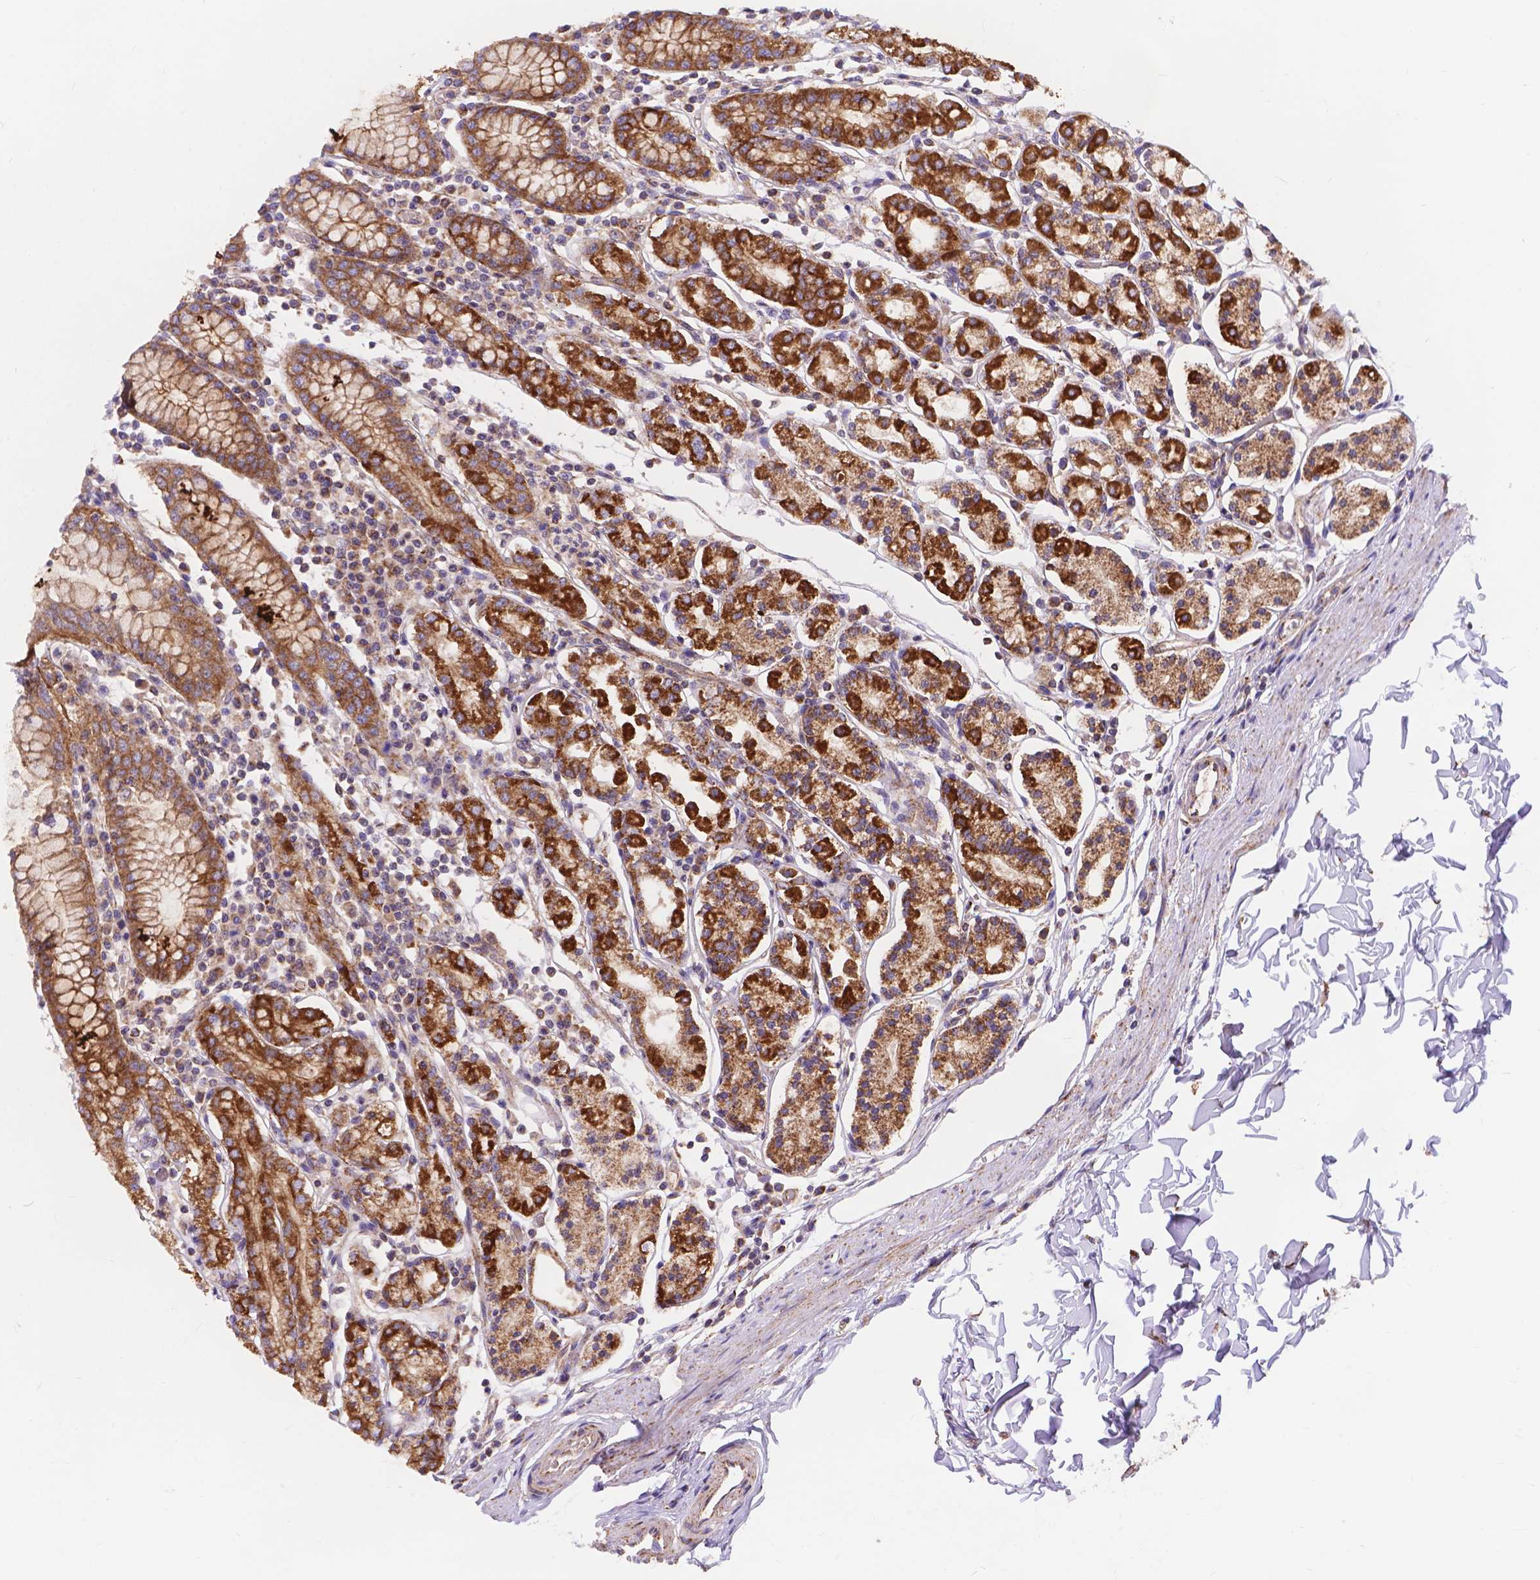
{"staining": {"intensity": "strong", "quantity": "25%-75%", "location": "cytoplasmic/membranous"}, "tissue": "stomach", "cell_type": "Glandular cells", "image_type": "normal", "snomed": [{"axis": "morphology", "description": "Normal tissue, NOS"}, {"axis": "topography", "description": "Stomach, upper"}, {"axis": "topography", "description": "Stomach"}], "caption": "Immunohistochemistry histopathology image of benign stomach: human stomach stained using IHC reveals high levels of strong protein expression localized specifically in the cytoplasmic/membranous of glandular cells, appearing as a cytoplasmic/membranous brown color.", "gene": "AK3", "patient": {"sex": "male", "age": 62}}